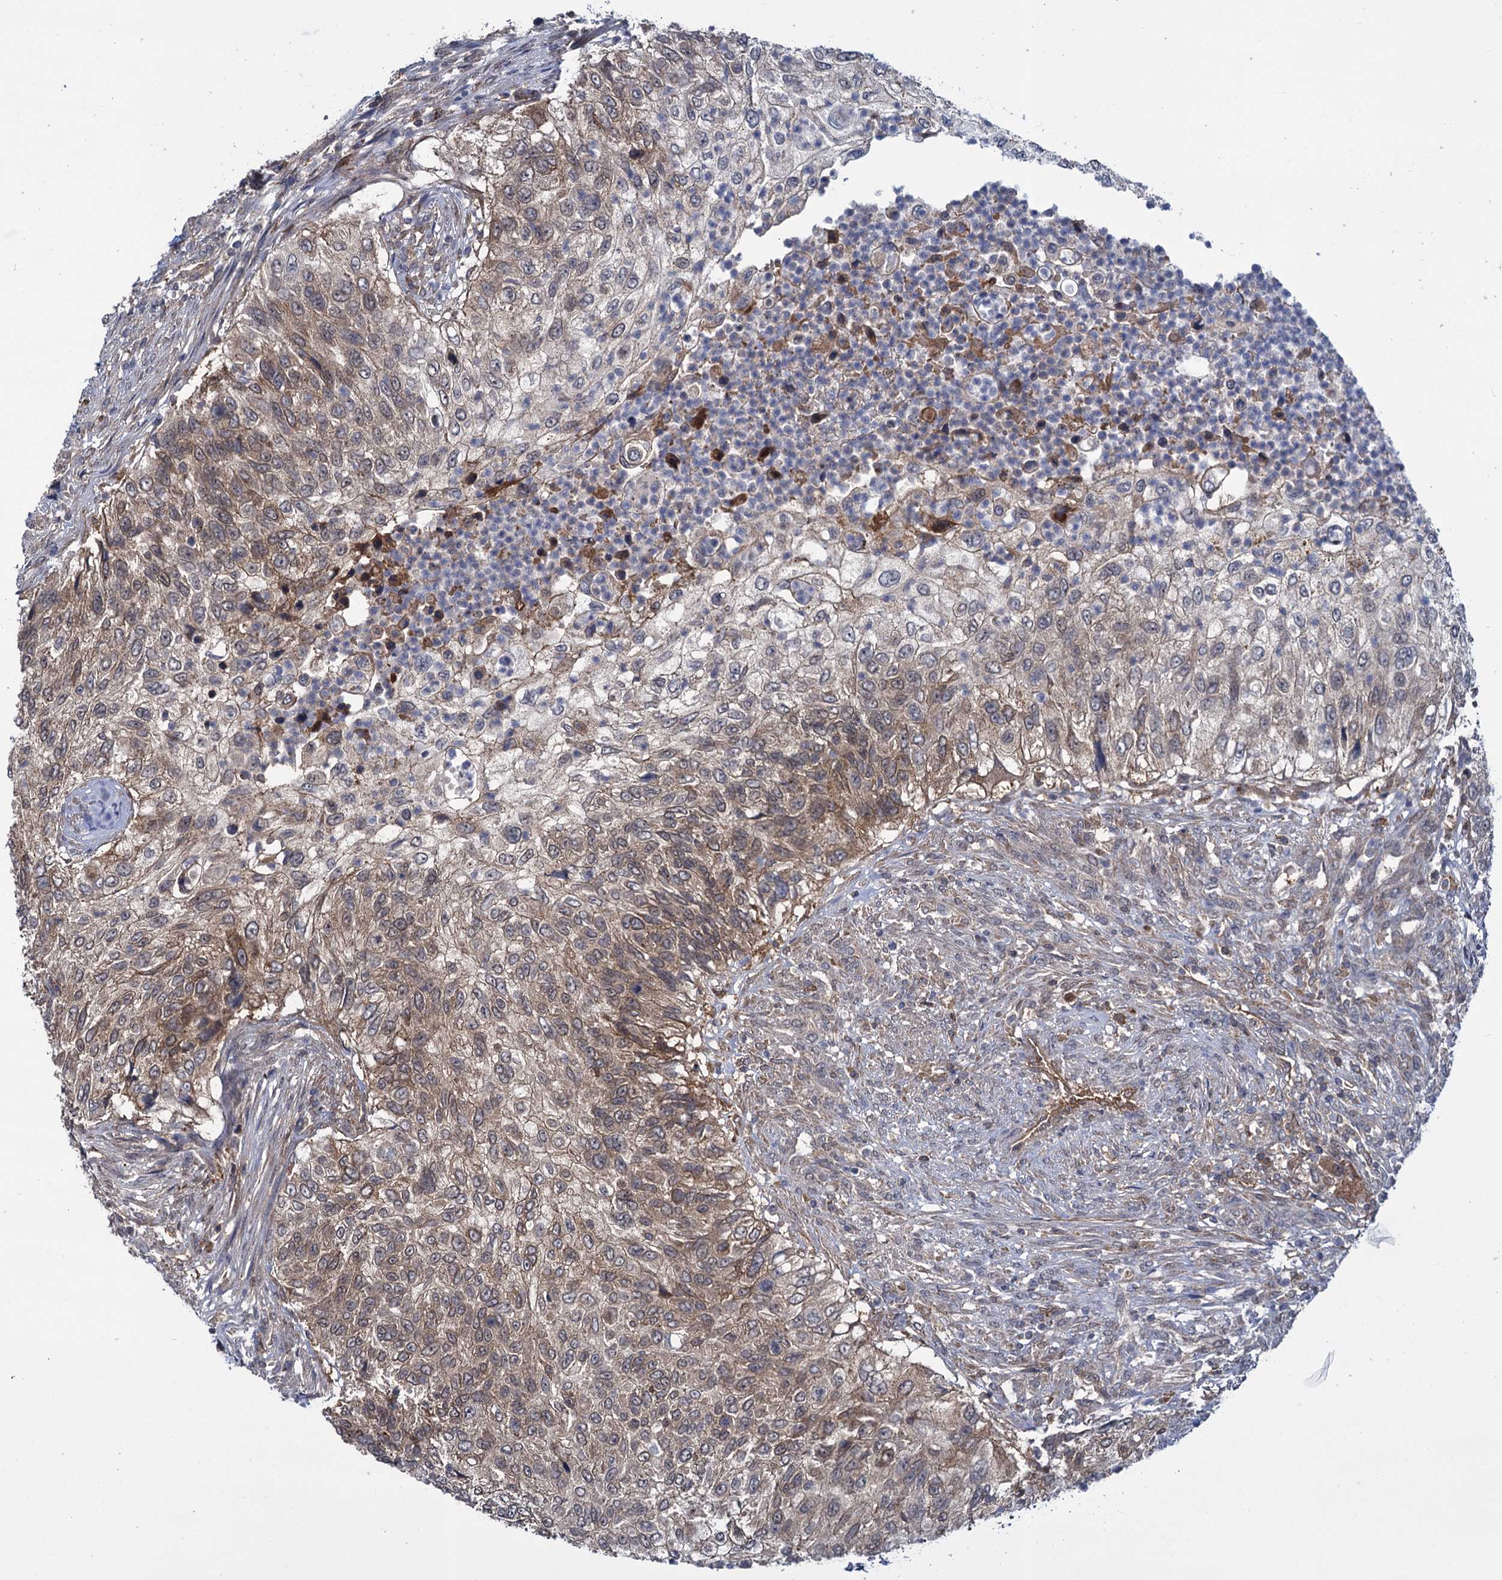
{"staining": {"intensity": "moderate", "quantity": "25%-75%", "location": "cytoplasmic/membranous"}, "tissue": "urothelial cancer", "cell_type": "Tumor cells", "image_type": "cancer", "snomed": [{"axis": "morphology", "description": "Urothelial carcinoma, High grade"}, {"axis": "topography", "description": "Urinary bladder"}], "caption": "Brown immunohistochemical staining in high-grade urothelial carcinoma shows moderate cytoplasmic/membranous positivity in about 25%-75% of tumor cells. The protein of interest is stained brown, and the nuclei are stained in blue (DAB IHC with brightfield microscopy, high magnification).", "gene": "GLO1", "patient": {"sex": "female", "age": 60}}